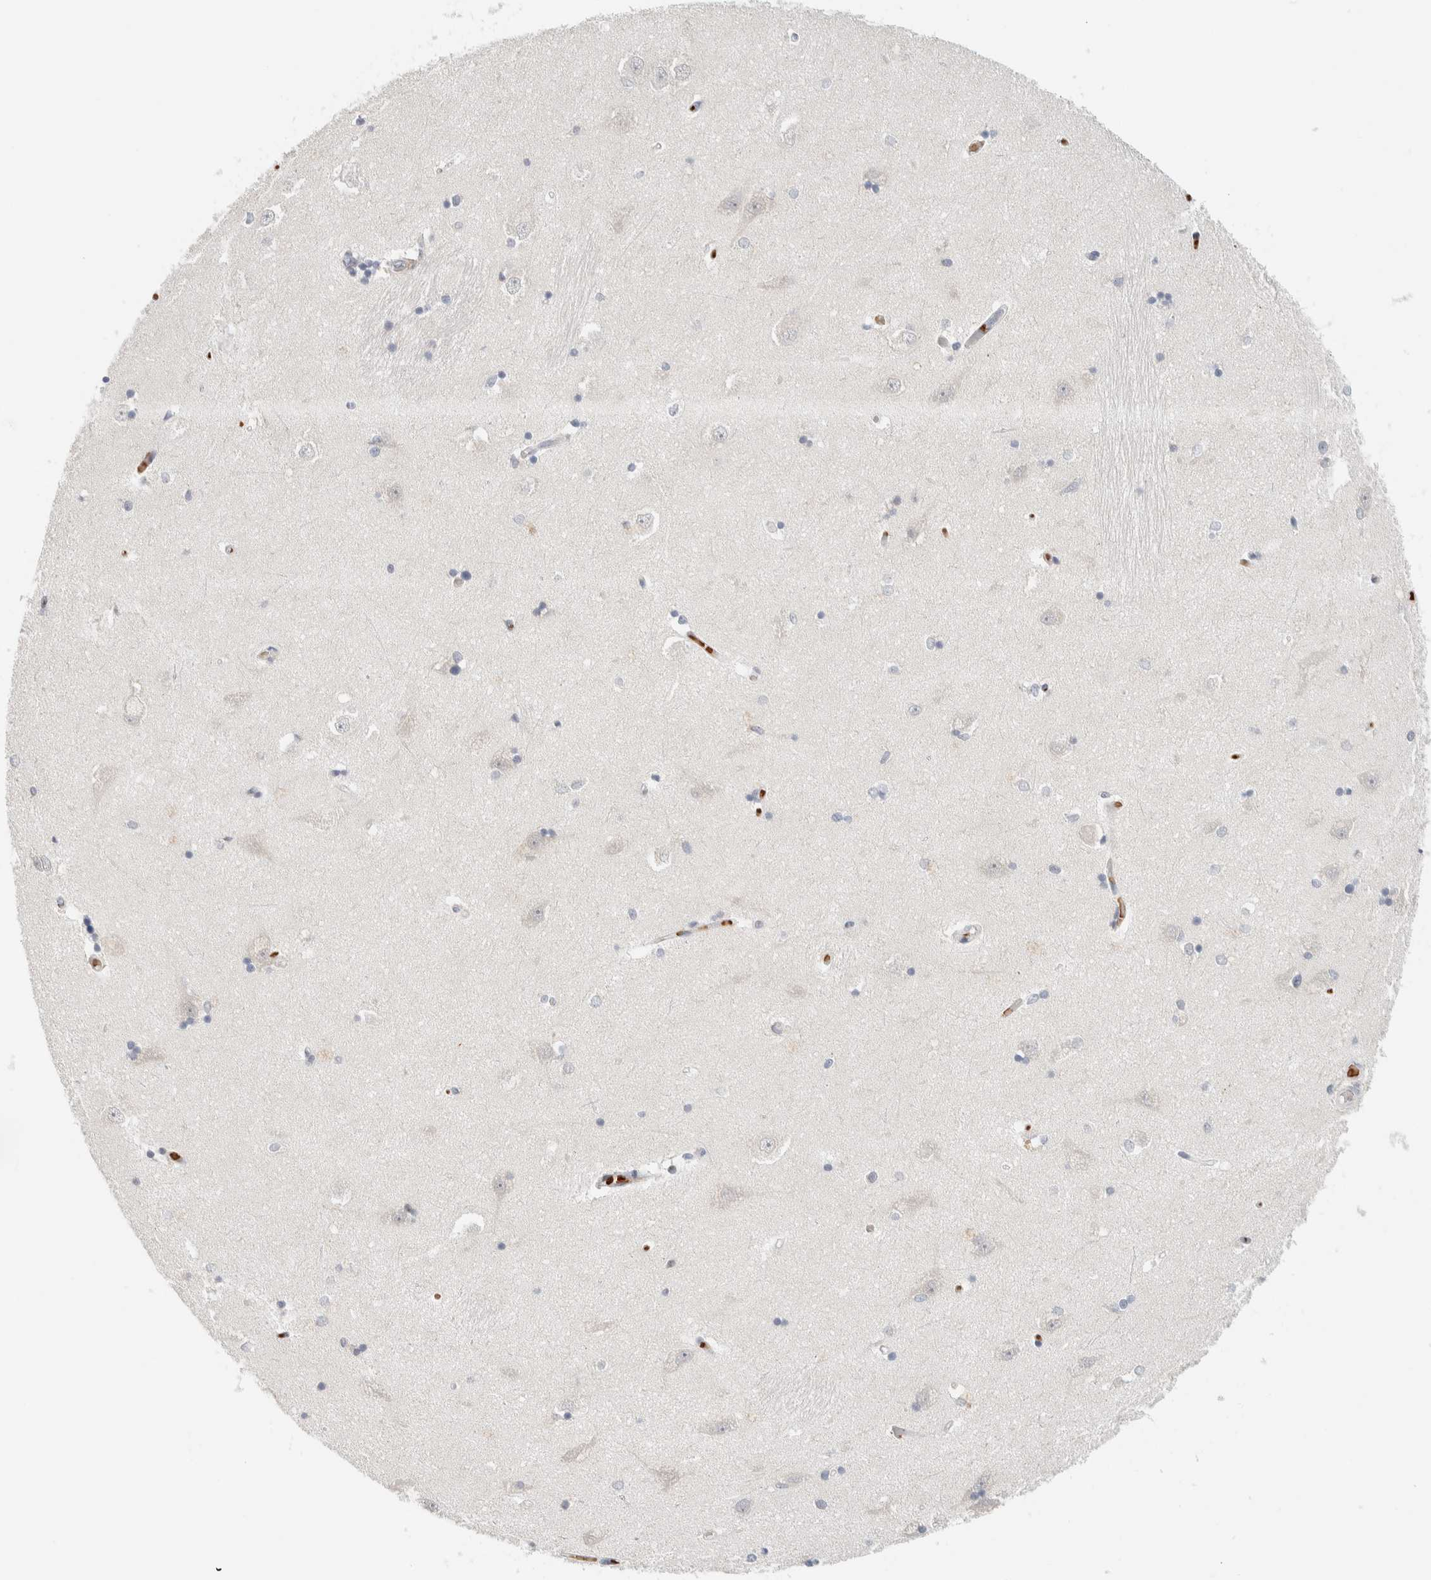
{"staining": {"intensity": "negative", "quantity": "none", "location": "none"}, "tissue": "hippocampus", "cell_type": "Glial cells", "image_type": "normal", "snomed": [{"axis": "morphology", "description": "Normal tissue, NOS"}, {"axis": "topography", "description": "Hippocampus"}], "caption": "Glial cells show no significant protein expression in unremarkable hippocampus.", "gene": "ZBTB2", "patient": {"sex": "male", "age": 45}}